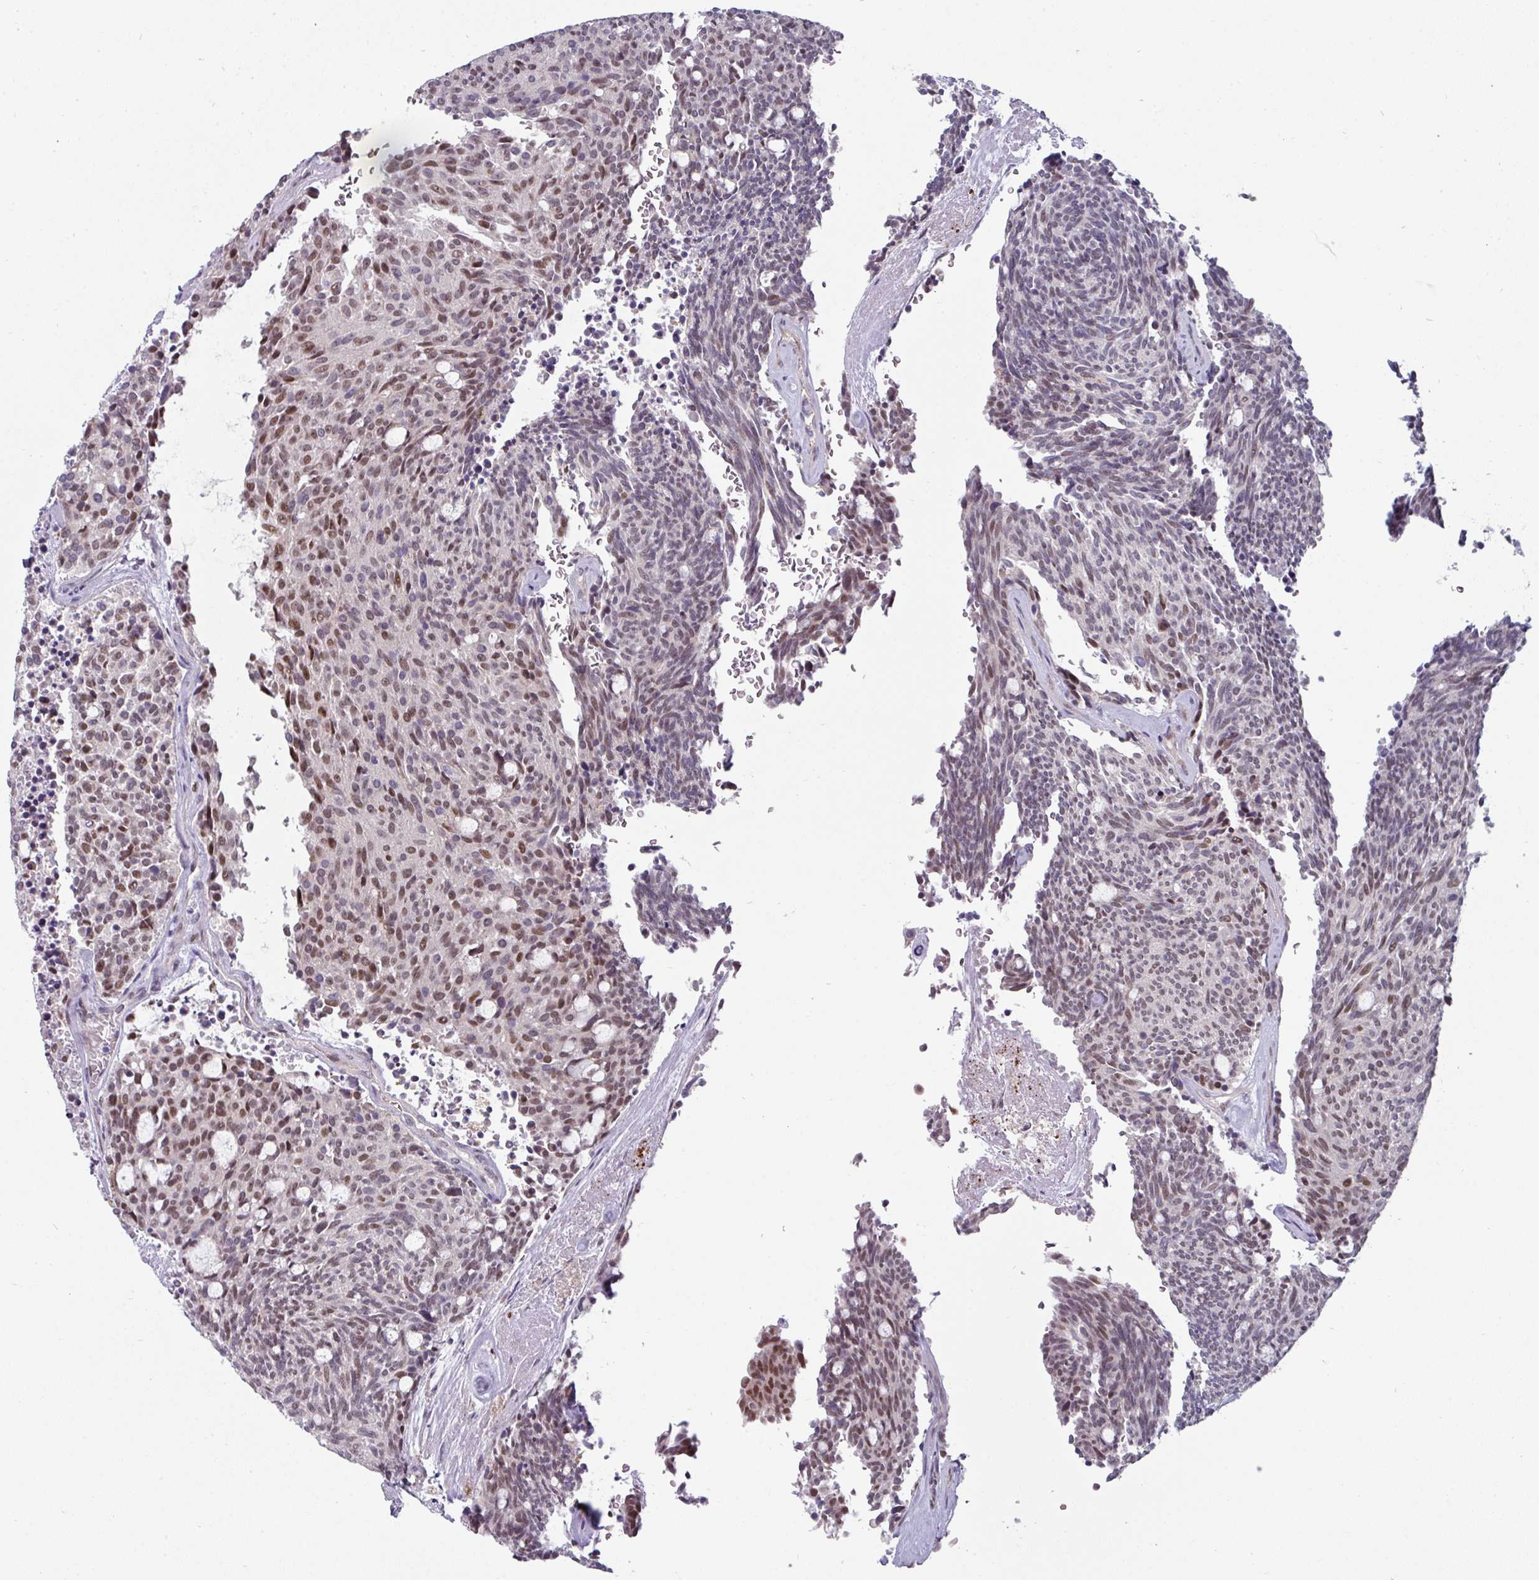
{"staining": {"intensity": "moderate", "quantity": "<25%", "location": "cytoplasmic/membranous,nuclear"}, "tissue": "carcinoid", "cell_type": "Tumor cells", "image_type": "cancer", "snomed": [{"axis": "morphology", "description": "Carcinoid, malignant, NOS"}, {"axis": "topography", "description": "Pancreas"}], "caption": "IHC micrograph of neoplastic tissue: human carcinoid stained using IHC exhibits low levels of moderate protein expression localized specifically in the cytoplasmic/membranous and nuclear of tumor cells, appearing as a cytoplasmic/membranous and nuclear brown color.", "gene": "SWSAP1", "patient": {"sex": "female", "age": 54}}